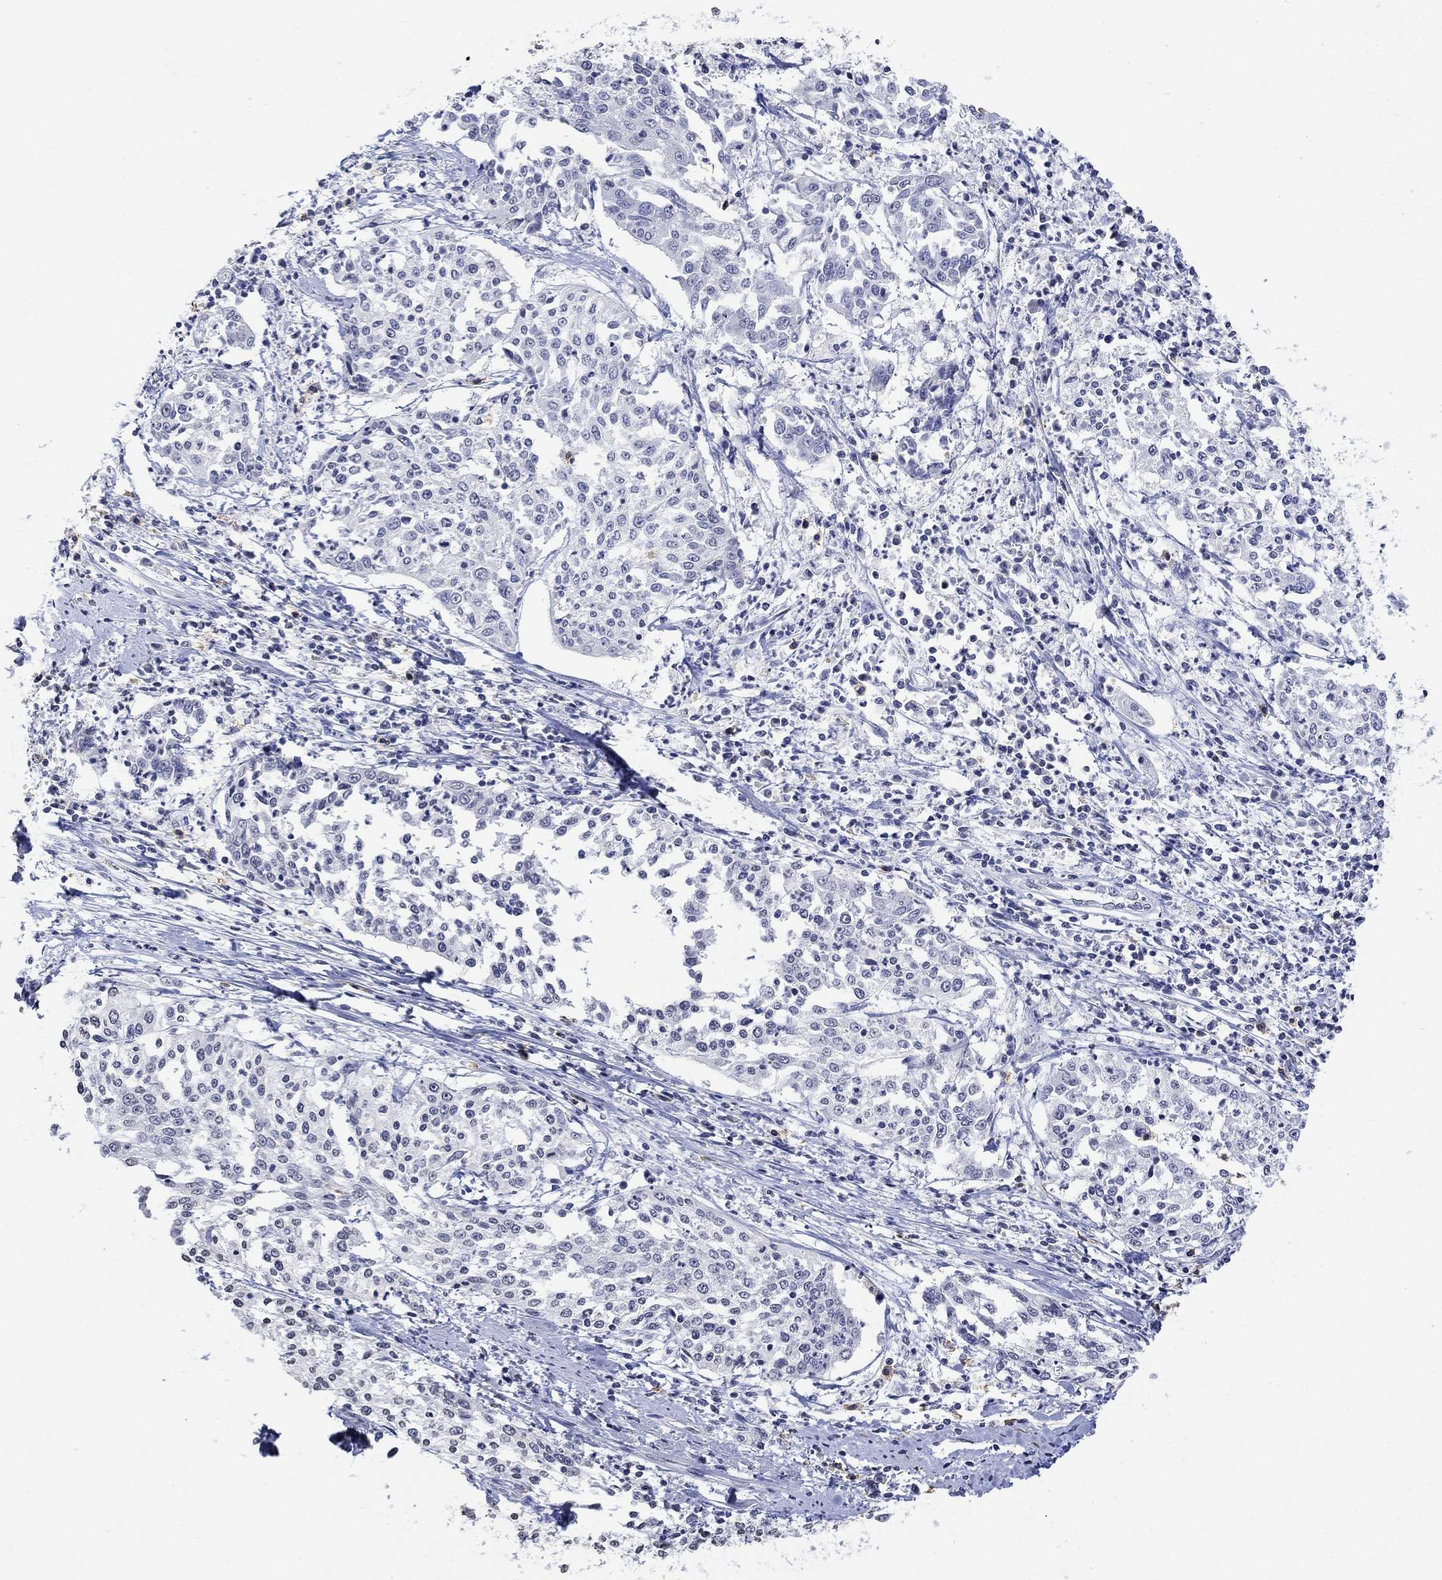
{"staining": {"intensity": "negative", "quantity": "none", "location": "none"}, "tissue": "cervical cancer", "cell_type": "Tumor cells", "image_type": "cancer", "snomed": [{"axis": "morphology", "description": "Squamous cell carcinoma, NOS"}, {"axis": "topography", "description": "Cervix"}], "caption": "IHC micrograph of neoplastic tissue: human squamous cell carcinoma (cervical) stained with DAB shows no significant protein positivity in tumor cells.", "gene": "TMEM255A", "patient": {"sex": "female", "age": 41}}